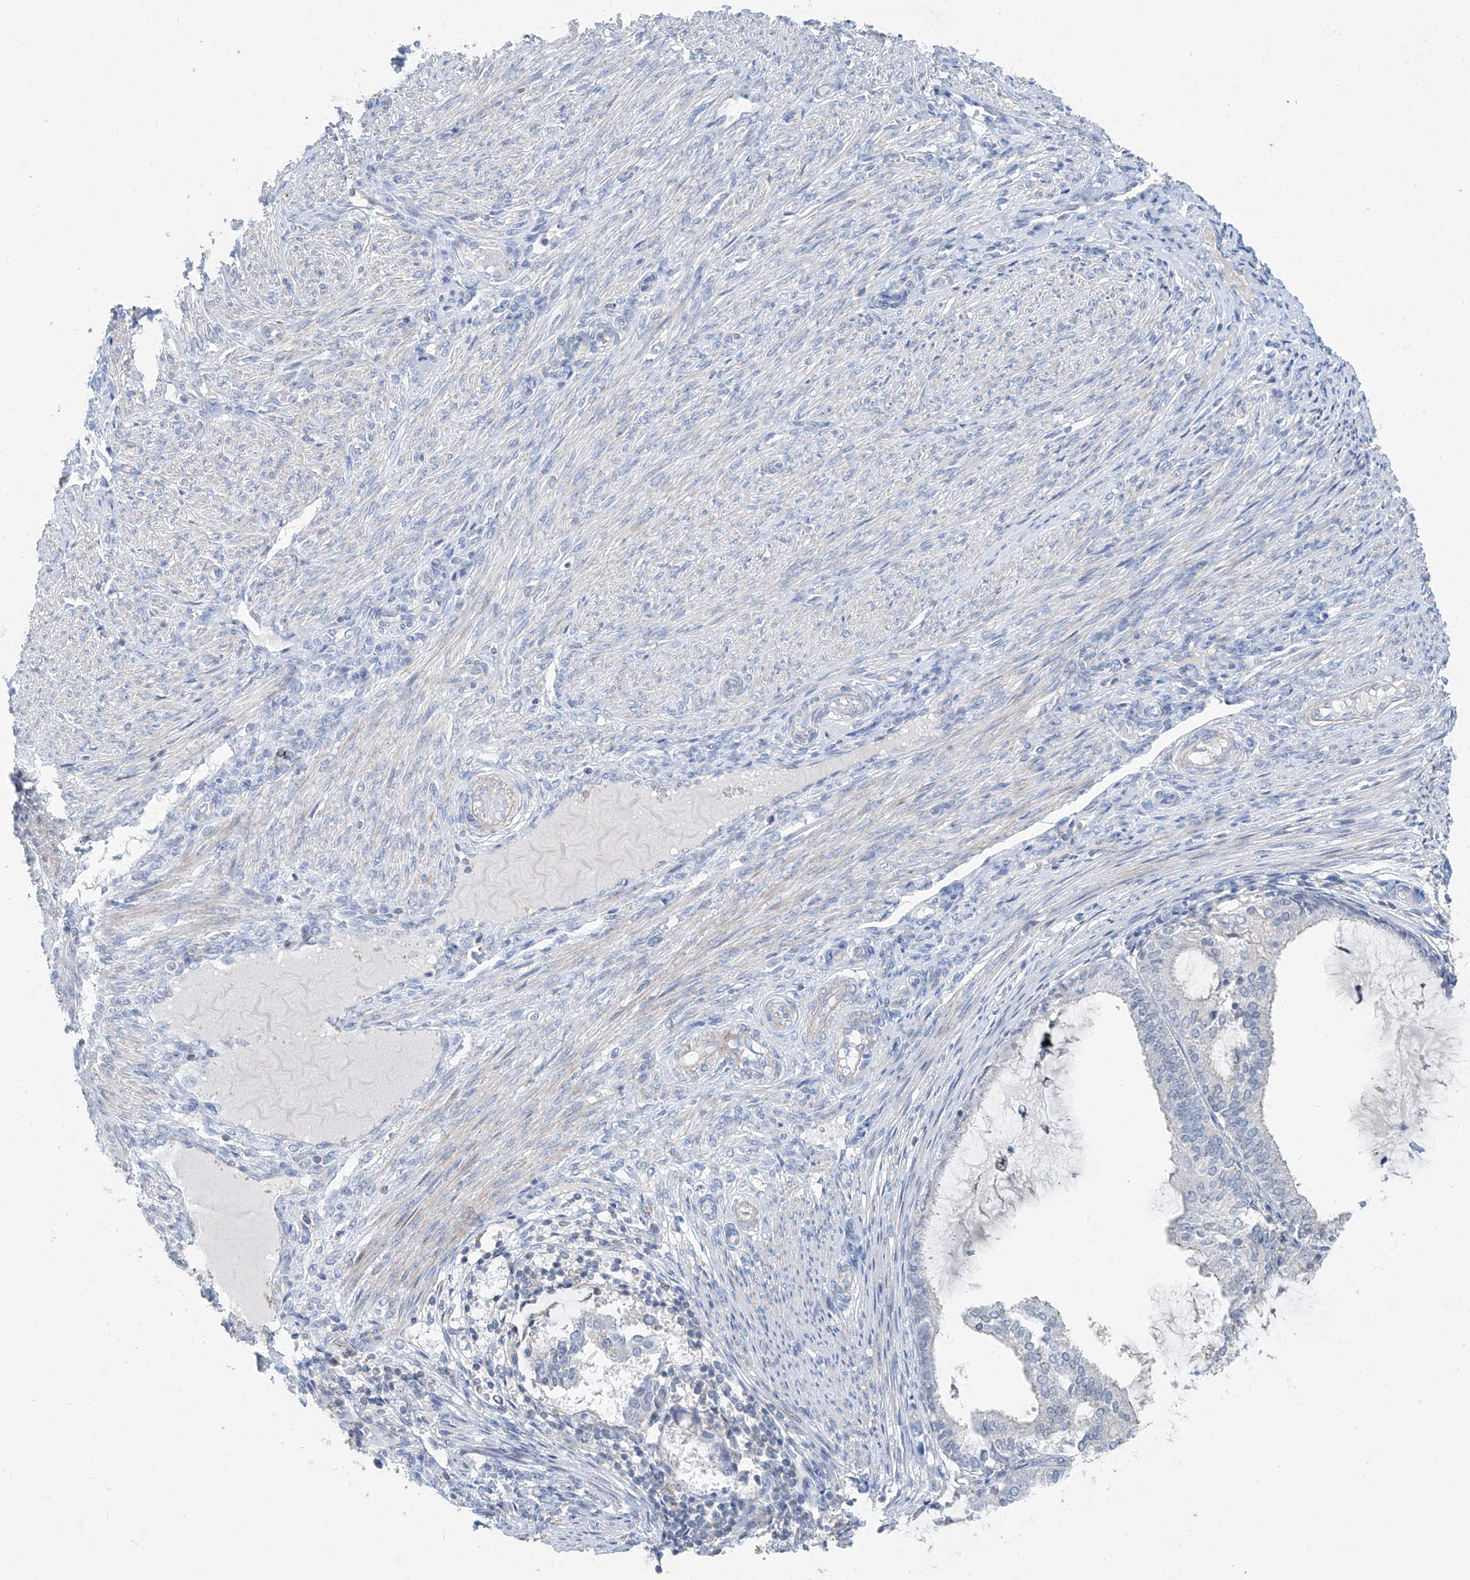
{"staining": {"intensity": "negative", "quantity": "none", "location": "none"}, "tissue": "endometrial cancer", "cell_type": "Tumor cells", "image_type": "cancer", "snomed": [{"axis": "morphology", "description": "Adenocarcinoma, NOS"}, {"axis": "topography", "description": "Endometrium"}], "caption": "Immunohistochemistry (IHC) micrograph of endometrial cancer (adenocarcinoma) stained for a protein (brown), which shows no staining in tumor cells.", "gene": "ANKRD34A", "patient": {"sex": "female", "age": 81}}